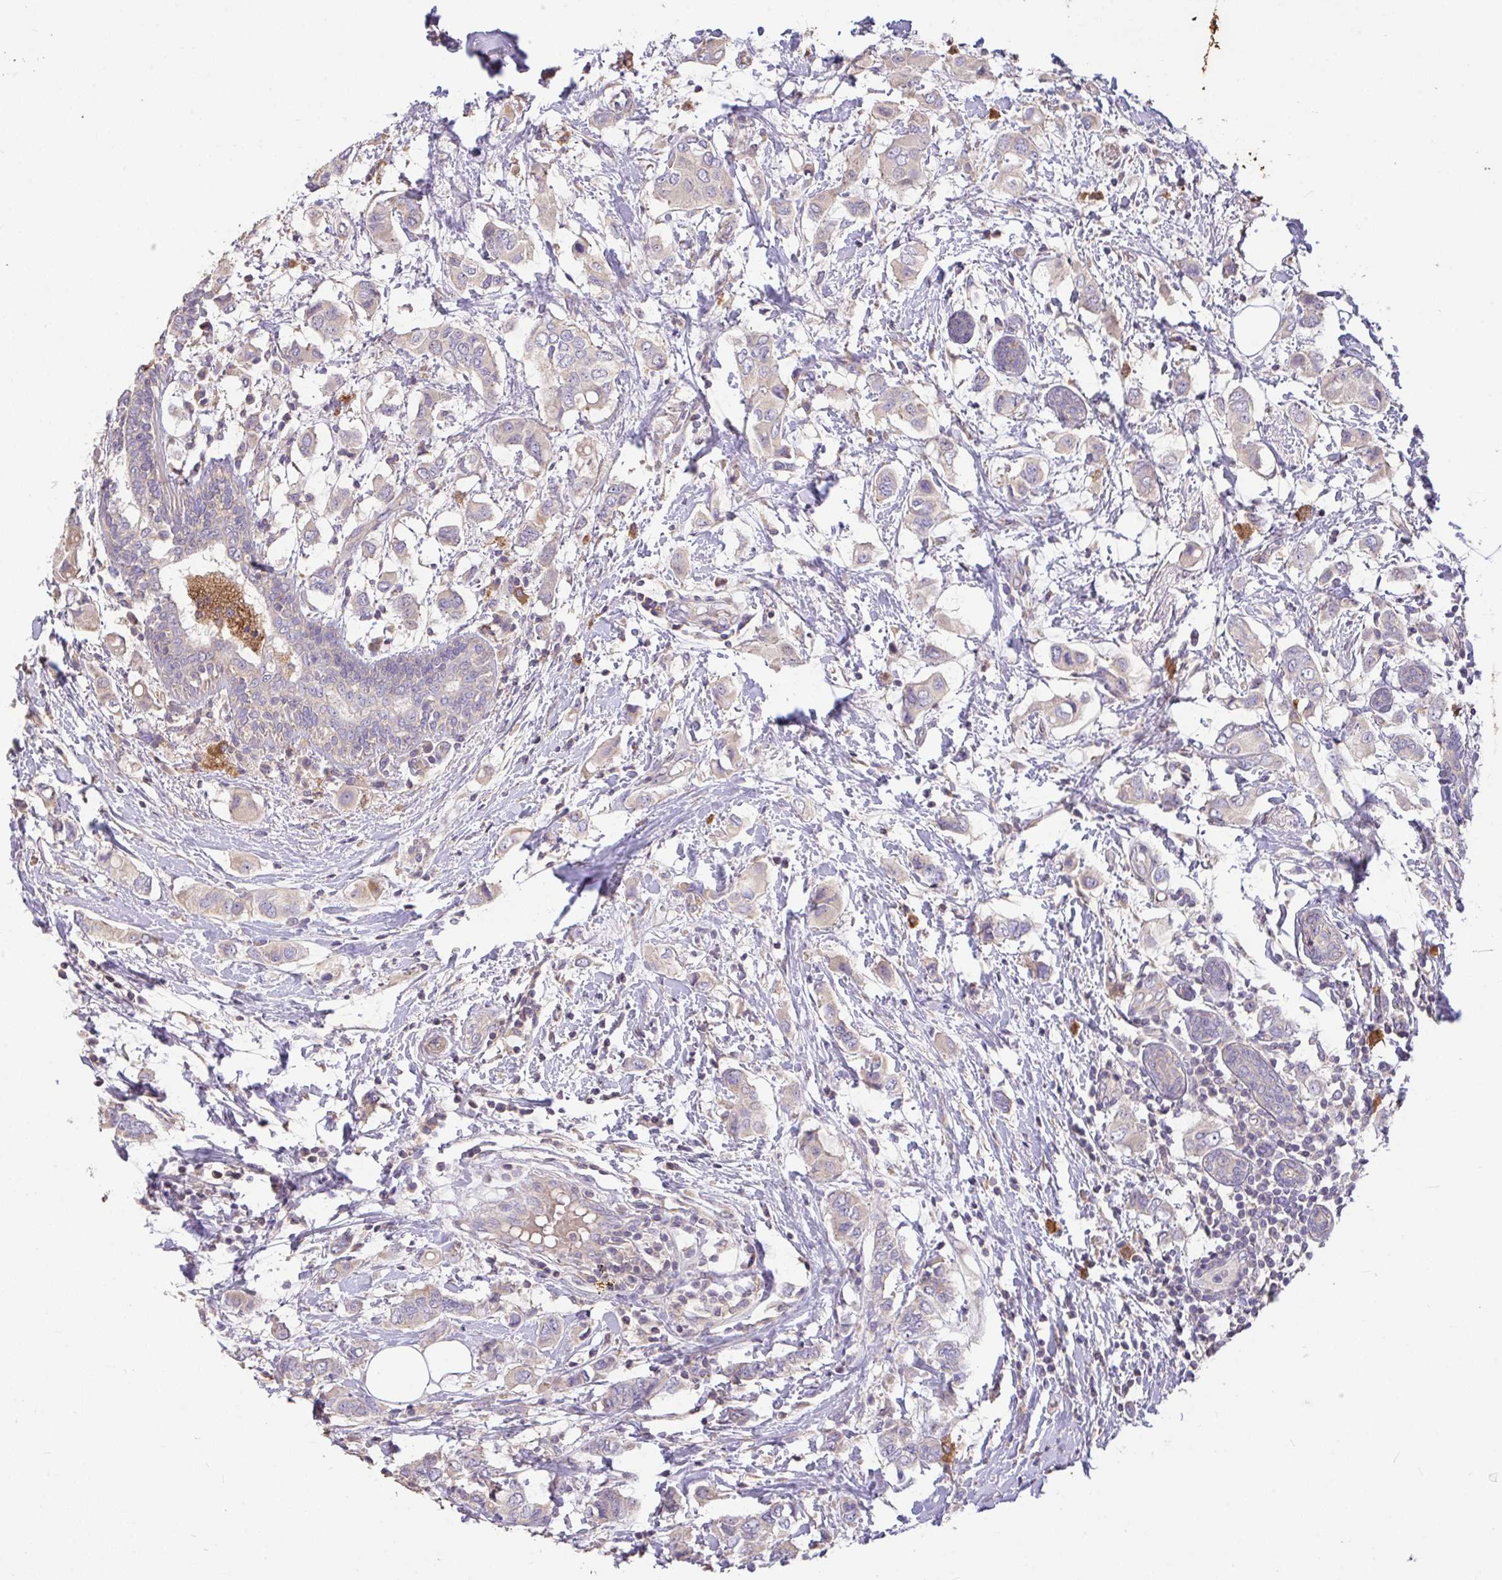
{"staining": {"intensity": "negative", "quantity": "none", "location": "none"}, "tissue": "breast cancer", "cell_type": "Tumor cells", "image_type": "cancer", "snomed": [{"axis": "morphology", "description": "Lobular carcinoma"}, {"axis": "topography", "description": "Breast"}], "caption": "Immunohistochemistry (IHC) image of human breast cancer stained for a protein (brown), which demonstrates no expression in tumor cells. Nuclei are stained in blue.", "gene": "FCER1A", "patient": {"sex": "female", "age": 51}}